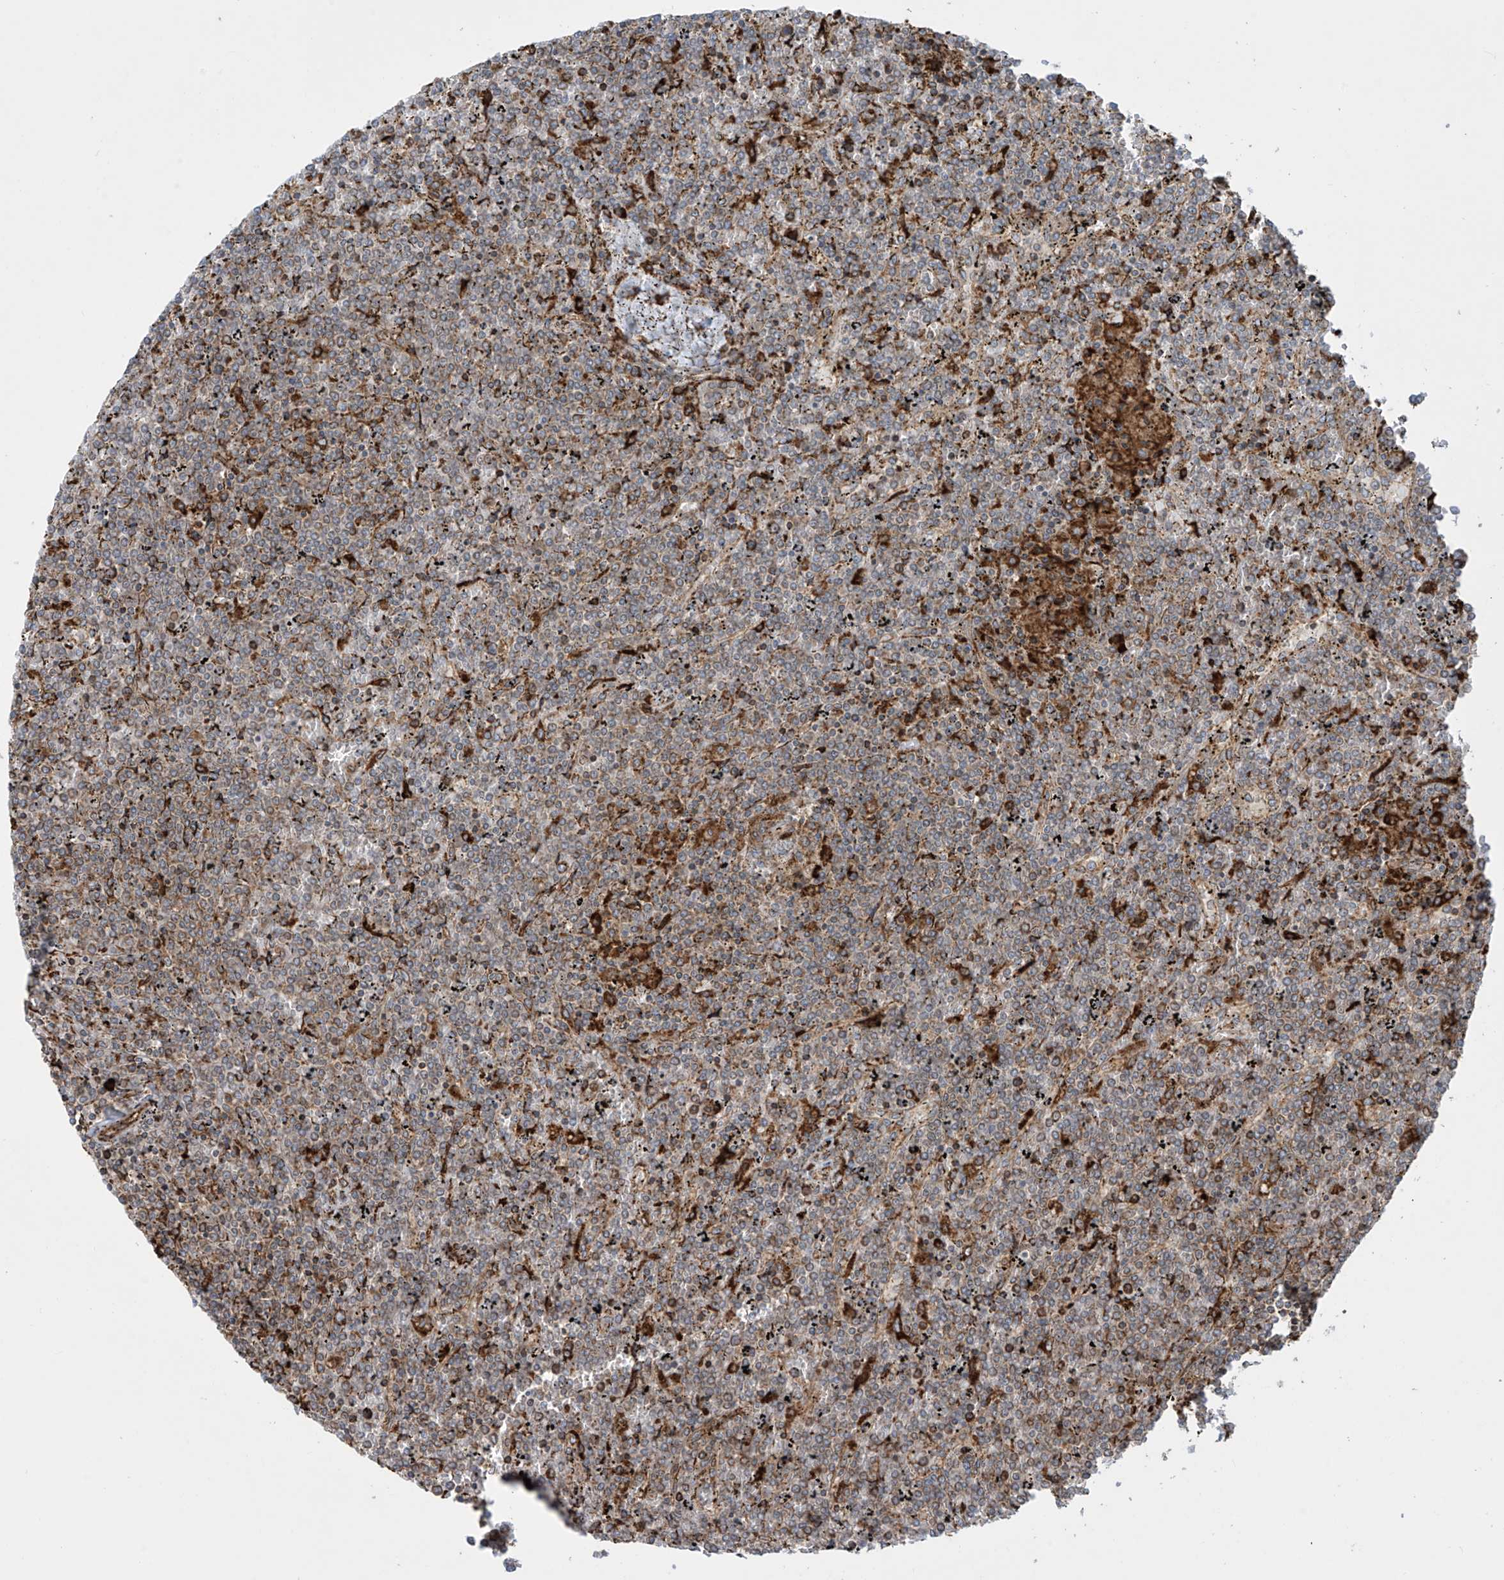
{"staining": {"intensity": "weak", "quantity": "25%-75%", "location": "cytoplasmic/membranous"}, "tissue": "lymphoma", "cell_type": "Tumor cells", "image_type": "cancer", "snomed": [{"axis": "morphology", "description": "Malignant lymphoma, non-Hodgkin's type, Low grade"}, {"axis": "topography", "description": "Spleen"}], "caption": "Lymphoma stained for a protein displays weak cytoplasmic/membranous positivity in tumor cells. The protein of interest is shown in brown color, while the nuclei are stained blue.", "gene": "MX1", "patient": {"sex": "female", "age": 19}}